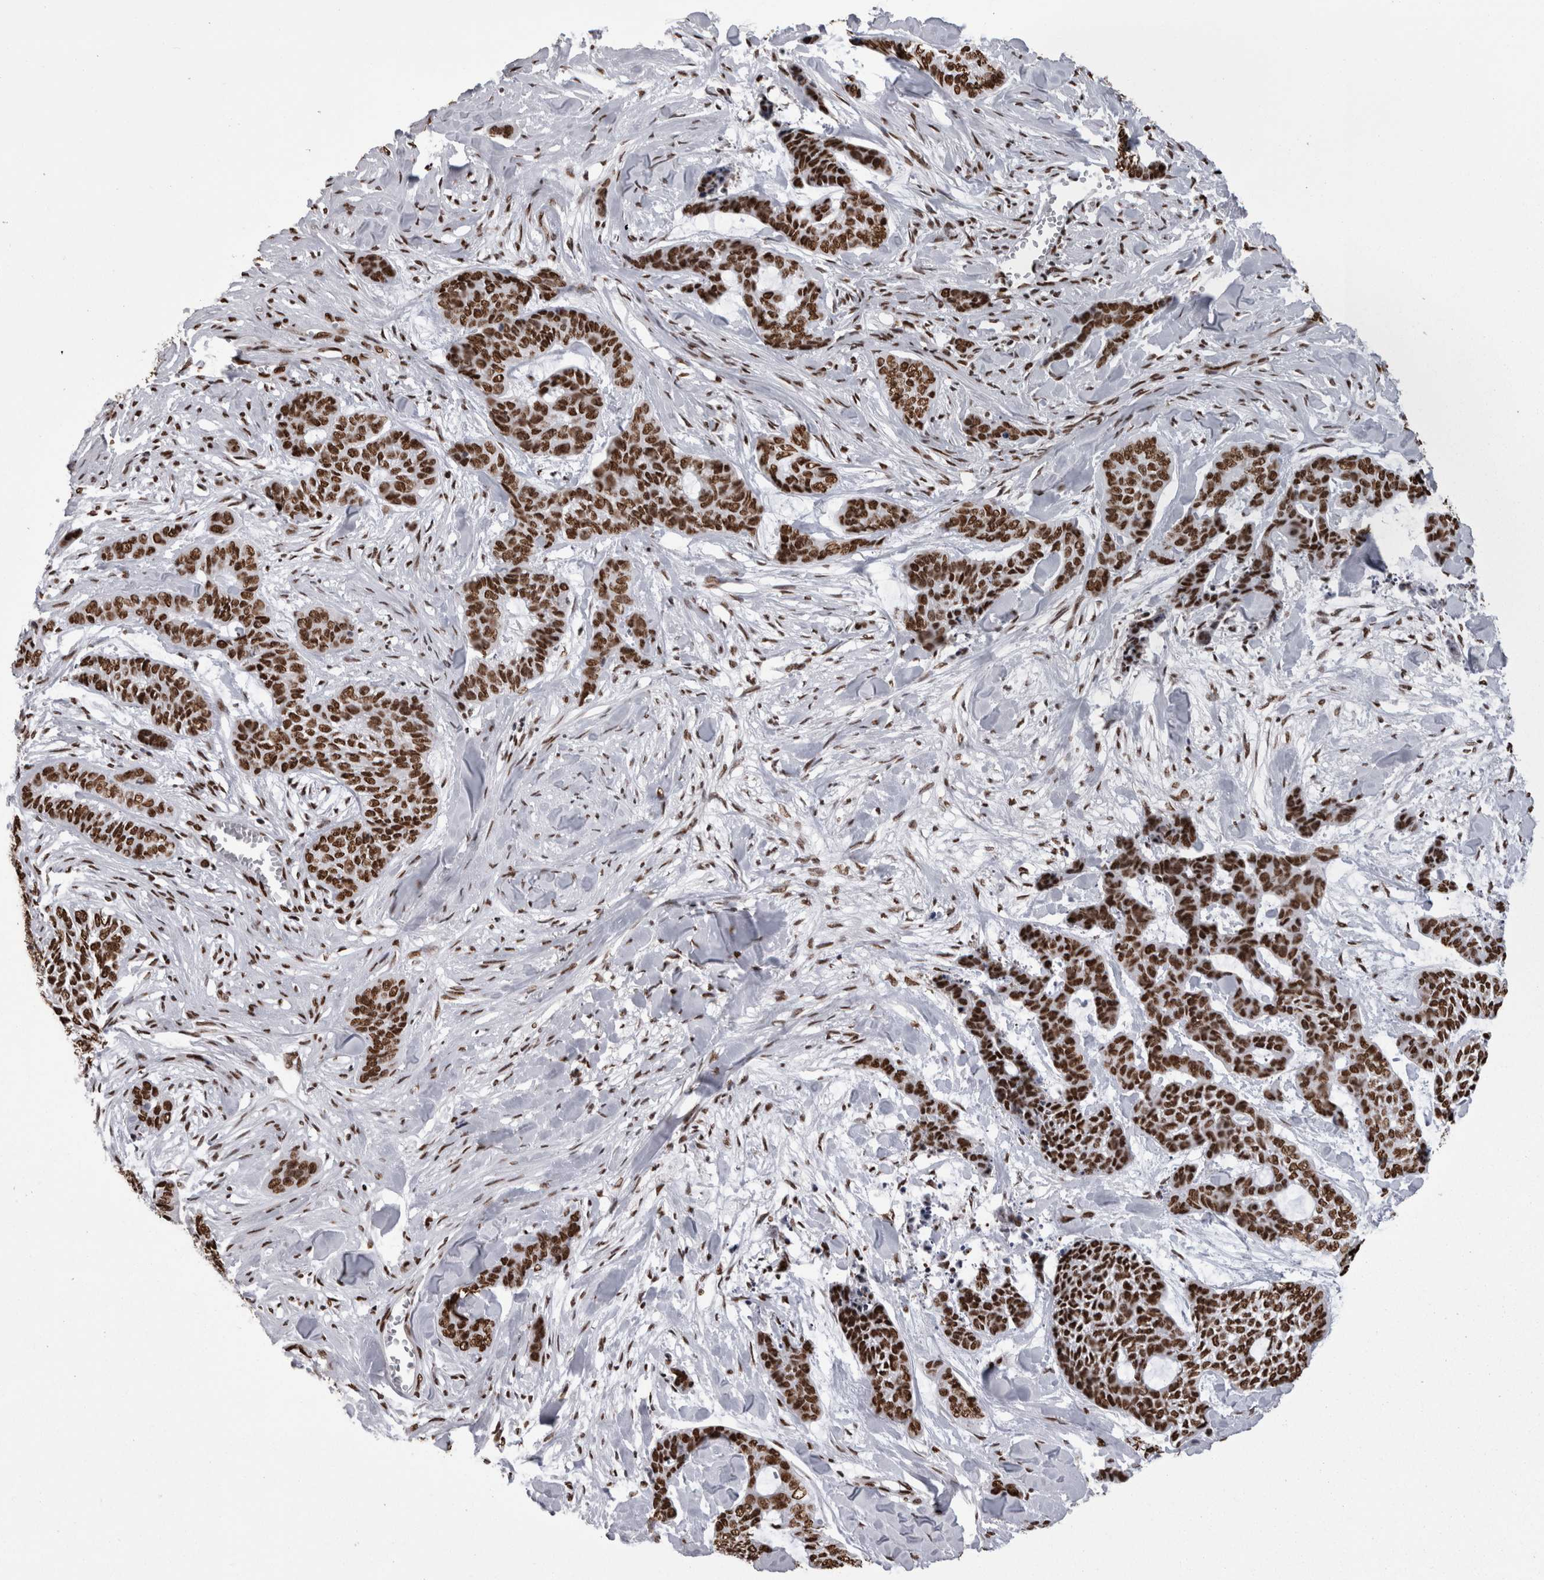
{"staining": {"intensity": "strong", "quantity": ">75%", "location": "nuclear"}, "tissue": "skin cancer", "cell_type": "Tumor cells", "image_type": "cancer", "snomed": [{"axis": "morphology", "description": "Basal cell carcinoma"}, {"axis": "topography", "description": "Skin"}], "caption": "High-magnification brightfield microscopy of skin basal cell carcinoma stained with DAB (3,3'-diaminobenzidine) (brown) and counterstained with hematoxylin (blue). tumor cells exhibit strong nuclear staining is identified in about>75% of cells.", "gene": "HNRNPM", "patient": {"sex": "female", "age": 64}}